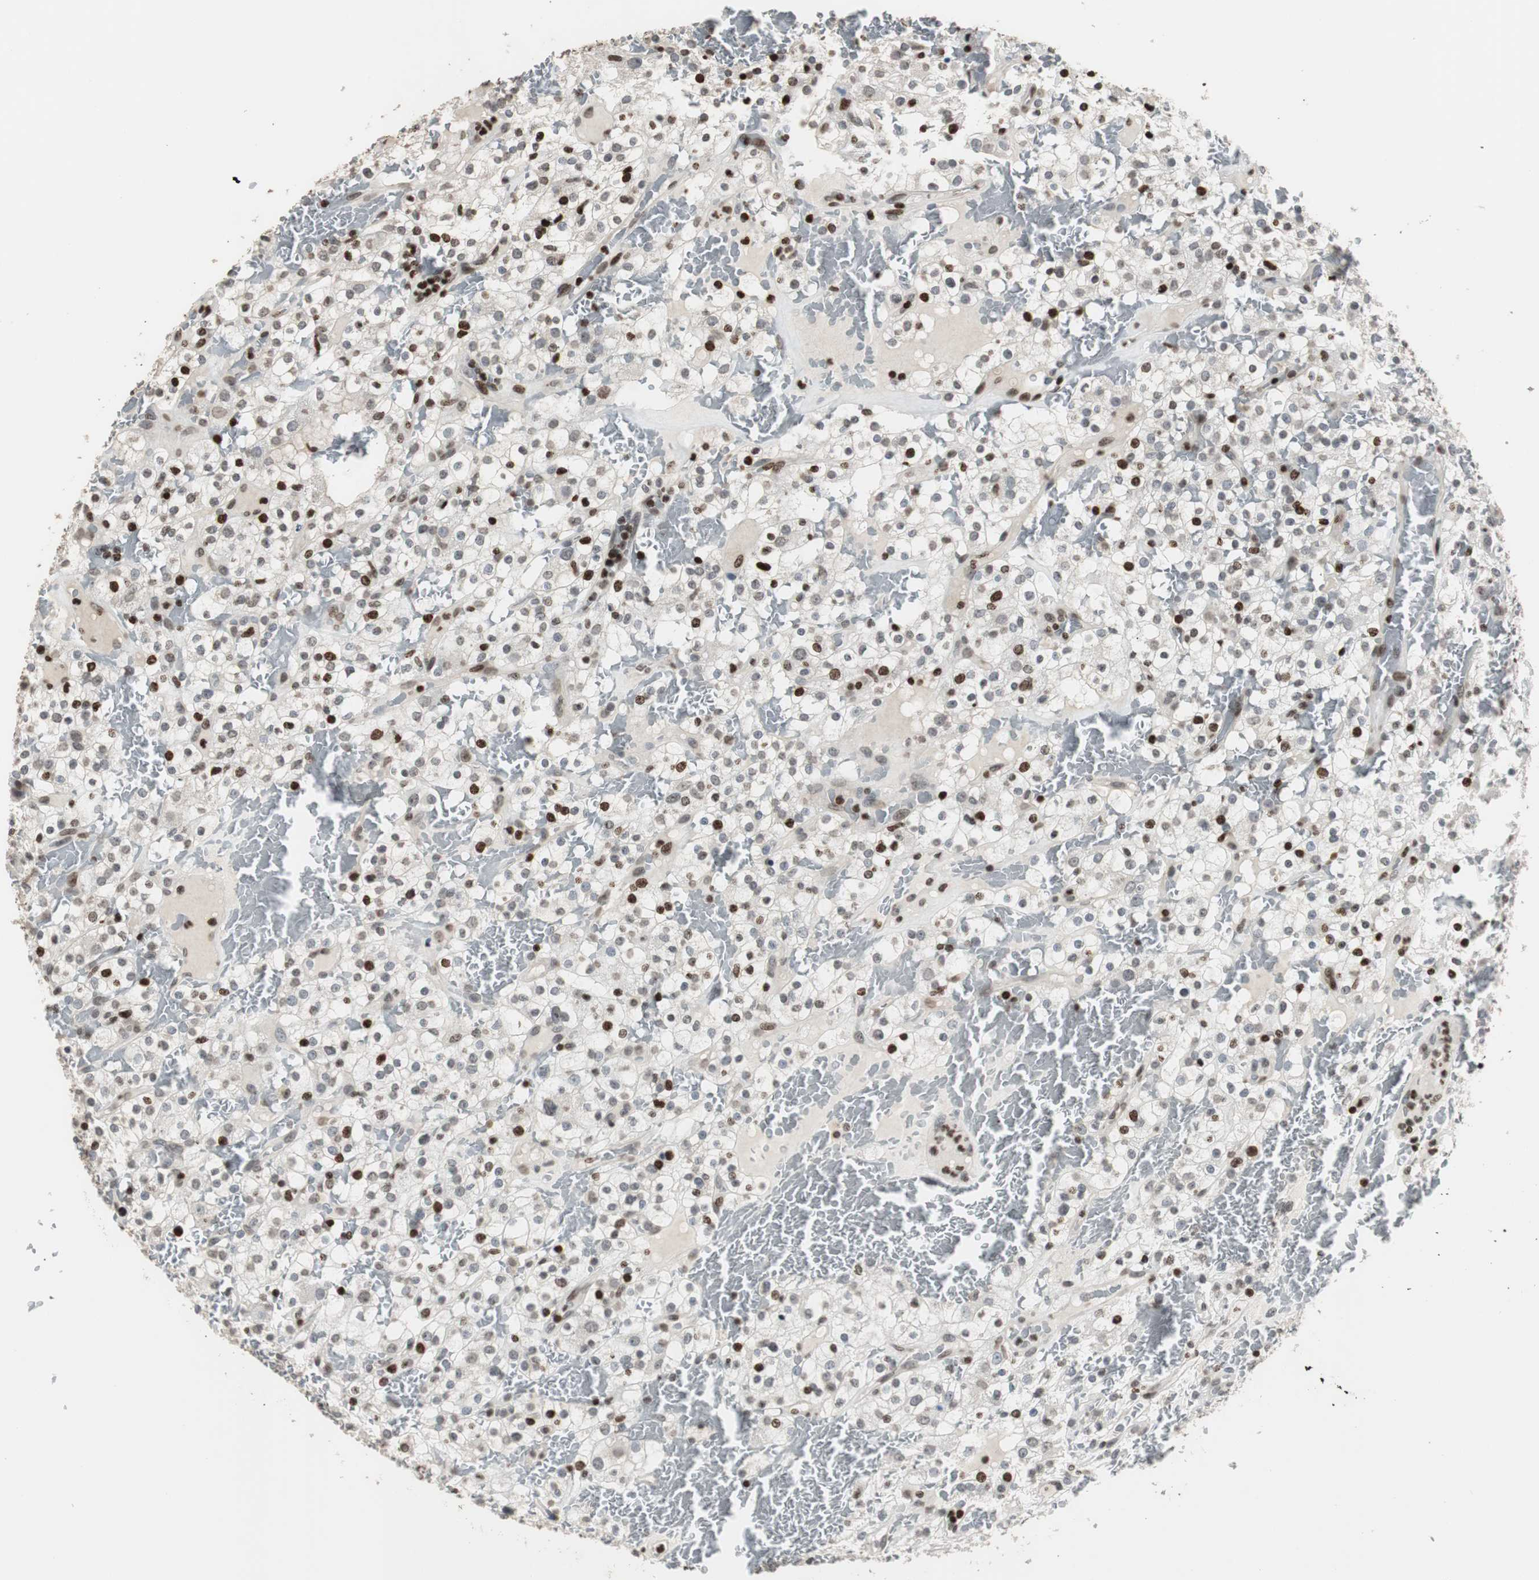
{"staining": {"intensity": "strong", "quantity": ">75%", "location": "nuclear"}, "tissue": "renal cancer", "cell_type": "Tumor cells", "image_type": "cancer", "snomed": [{"axis": "morphology", "description": "Normal tissue, NOS"}, {"axis": "morphology", "description": "Adenocarcinoma, NOS"}, {"axis": "topography", "description": "Kidney"}], "caption": "Immunohistochemistry (IHC) of adenocarcinoma (renal) displays high levels of strong nuclear staining in about >75% of tumor cells.", "gene": "PAXIP1", "patient": {"sex": "female", "age": 72}}